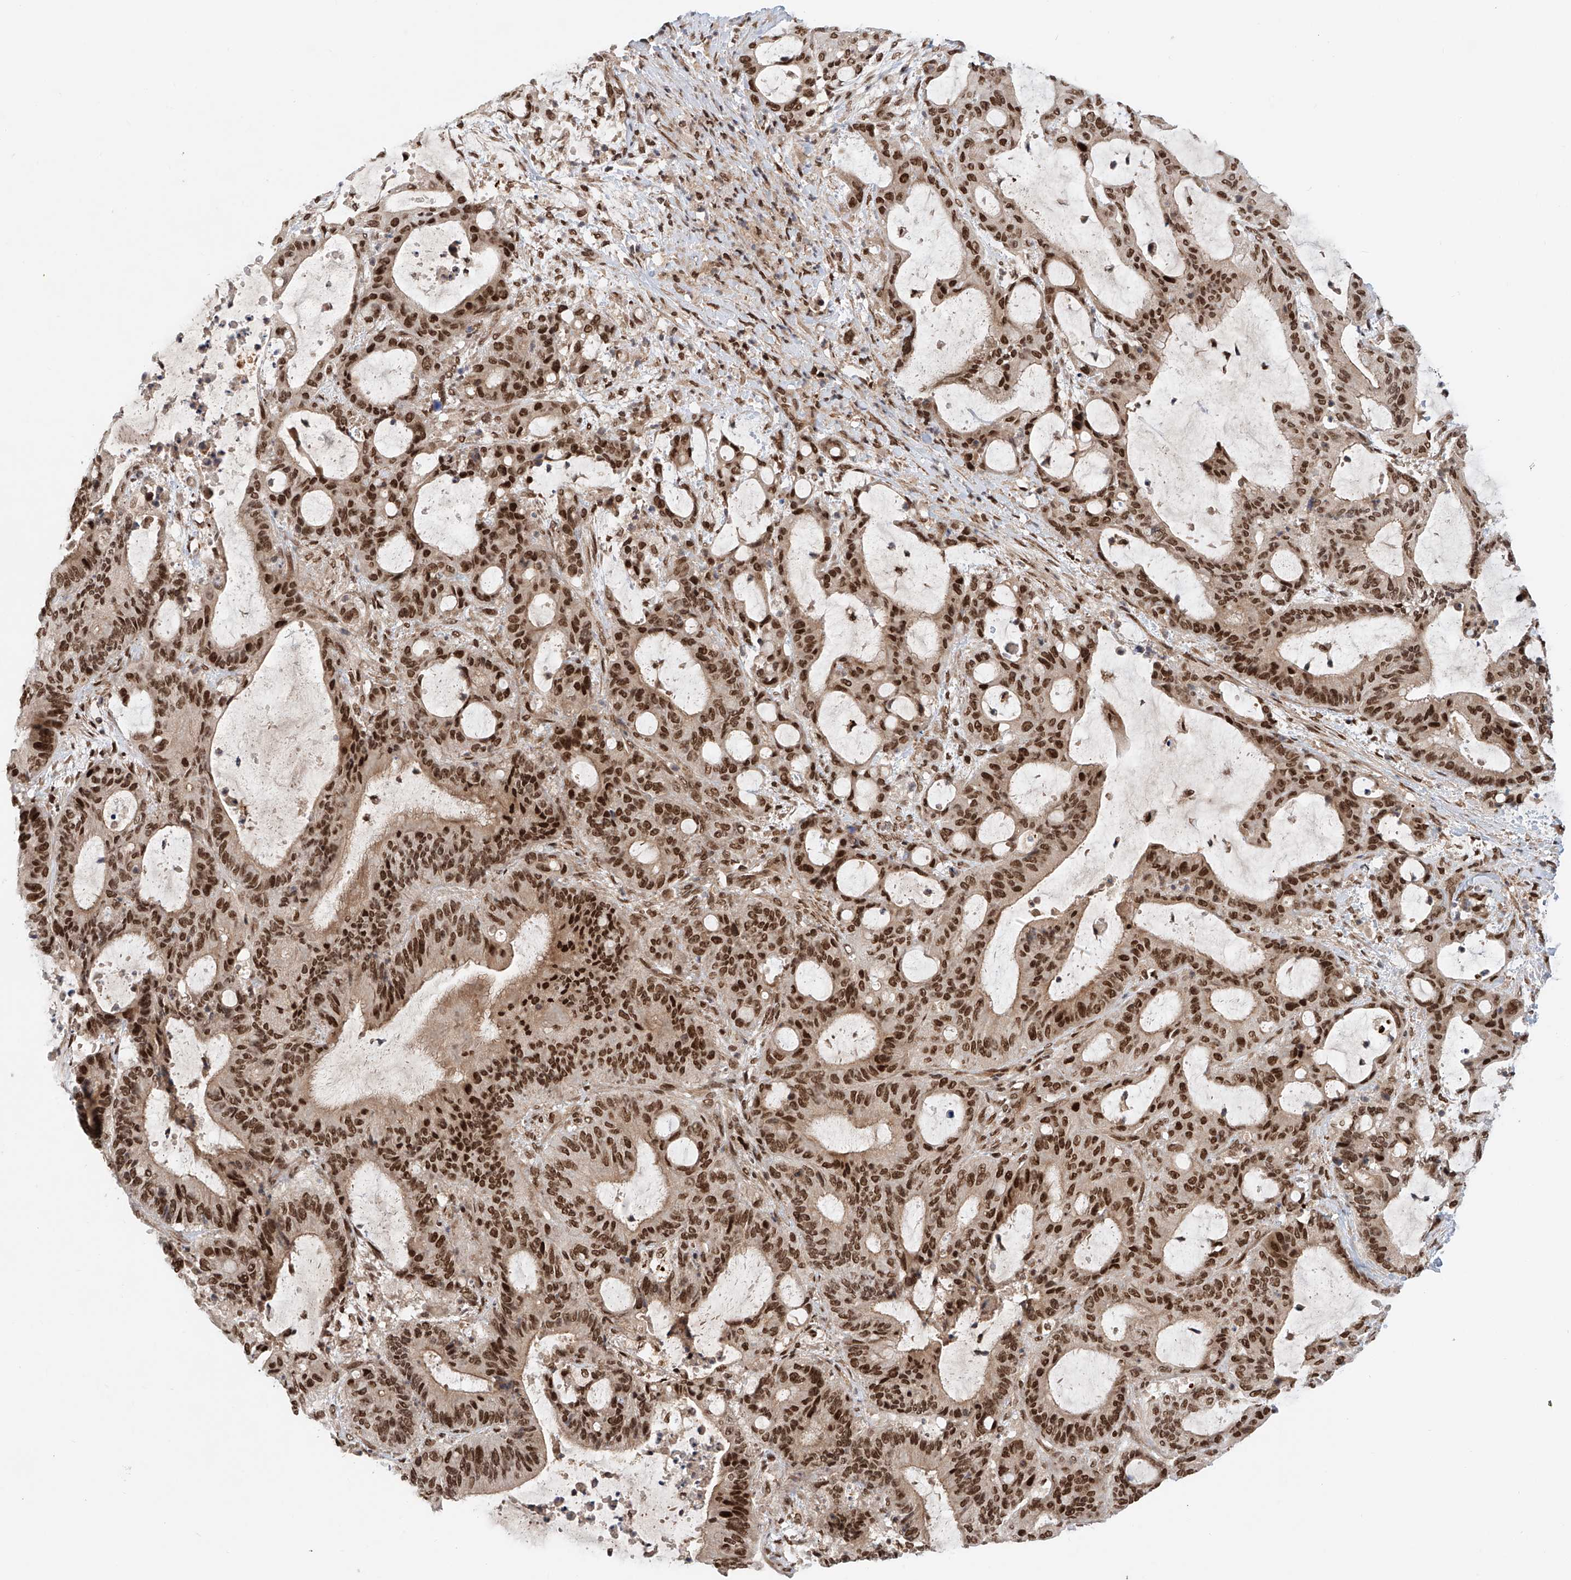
{"staining": {"intensity": "strong", "quantity": ">75%", "location": "nuclear"}, "tissue": "liver cancer", "cell_type": "Tumor cells", "image_type": "cancer", "snomed": [{"axis": "morphology", "description": "Normal tissue, NOS"}, {"axis": "morphology", "description": "Cholangiocarcinoma"}, {"axis": "topography", "description": "Liver"}, {"axis": "topography", "description": "Peripheral nerve tissue"}], "caption": "Tumor cells demonstrate high levels of strong nuclear positivity in about >75% of cells in human liver cholangiocarcinoma.", "gene": "ZNF470", "patient": {"sex": "female", "age": 73}}